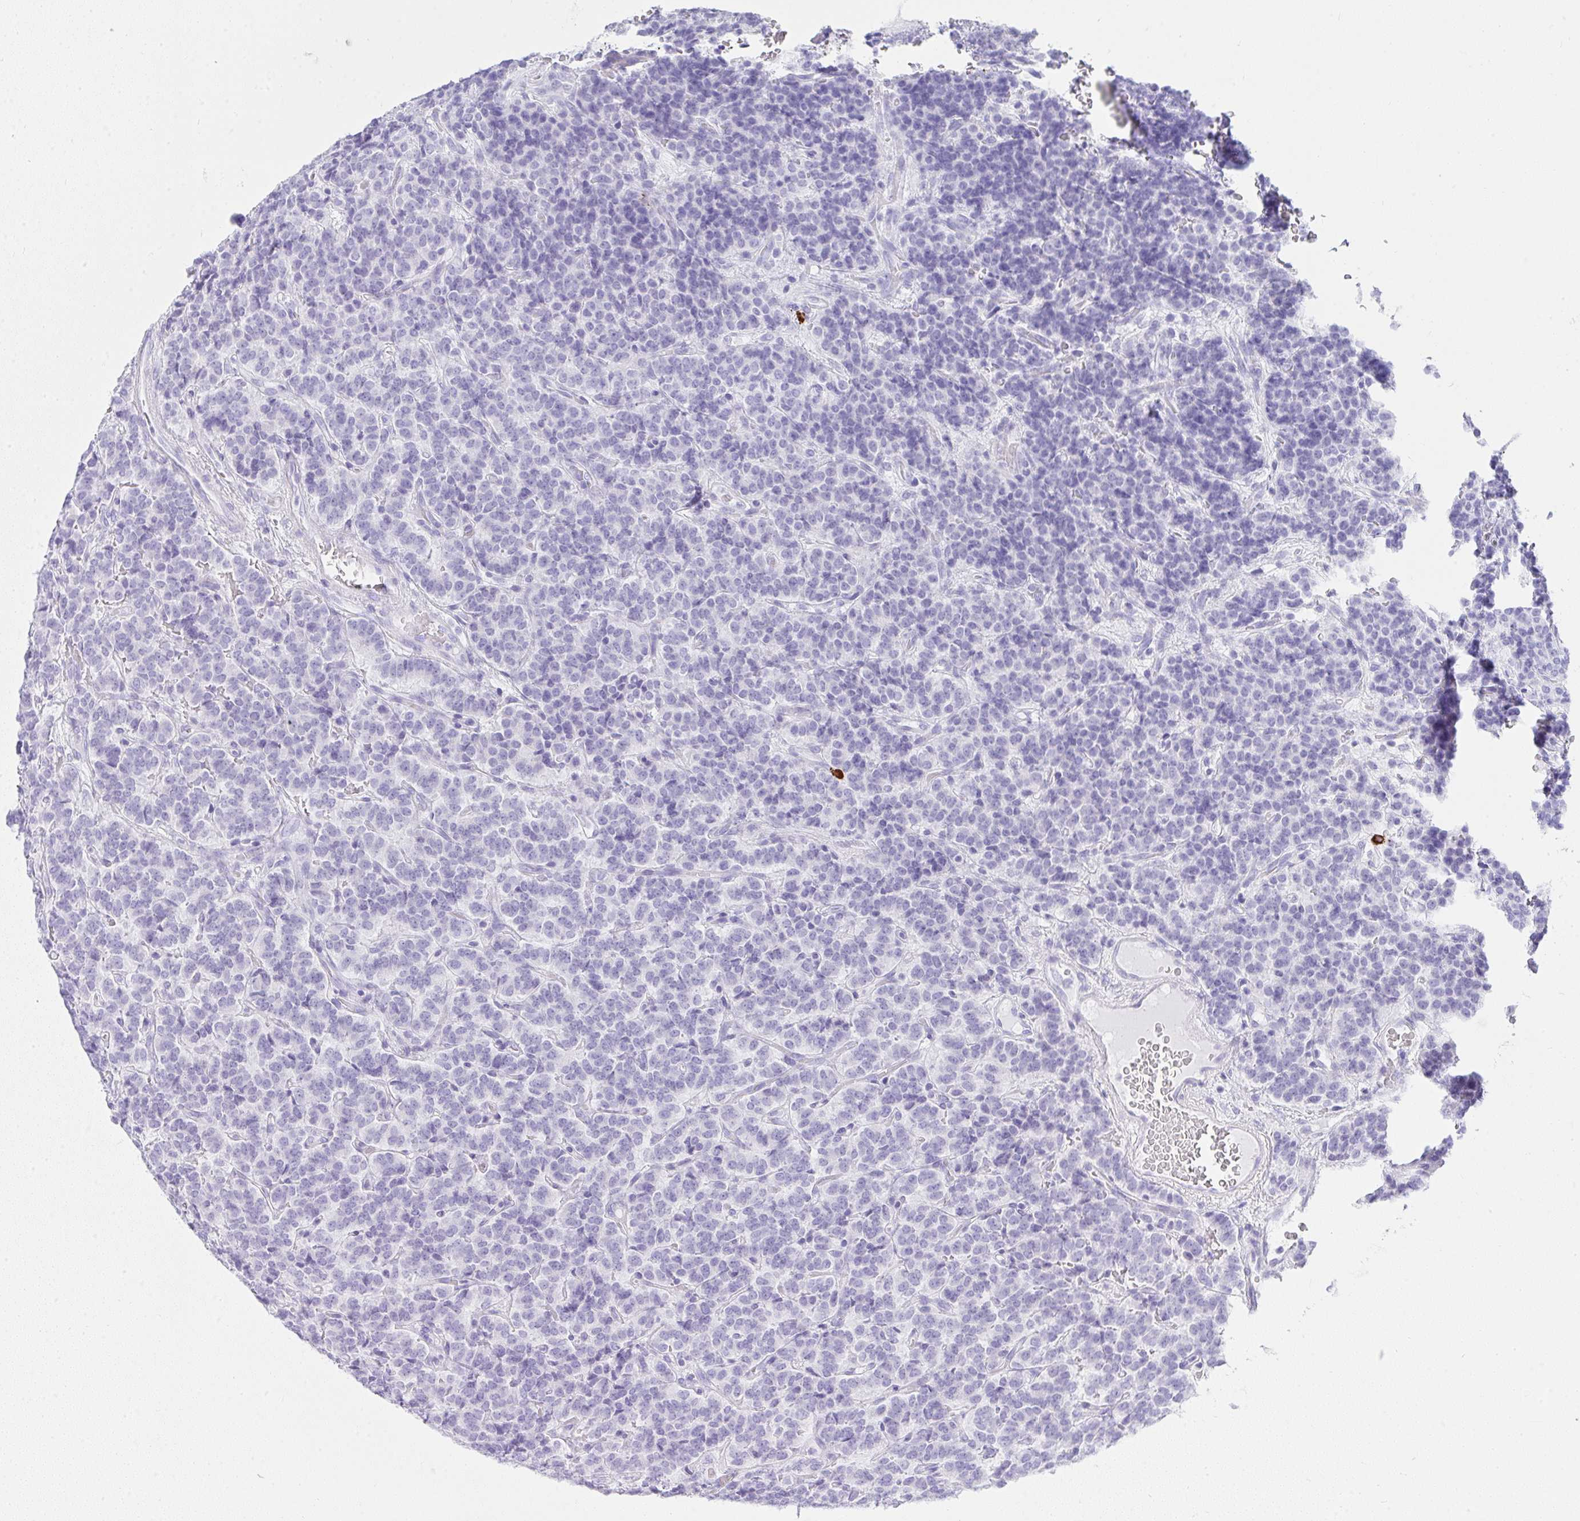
{"staining": {"intensity": "negative", "quantity": "none", "location": "none"}, "tissue": "carcinoid", "cell_type": "Tumor cells", "image_type": "cancer", "snomed": [{"axis": "morphology", "description": "Carcinoid, malignant, NOS"}, {"axis": "topography", "description": "Pancreas"}], "caption": "Malignant carcinoid was stained to show a protein in brown. There is no significant positivity in tumor cells. The staining was performed using DAB to visualize the protein expression in brown, while the nuclei were stained in blue with hematoxylin (Magnification: 20x).", "gene": "CDADC1", "patient": {"sex": "male", "age": 36}}